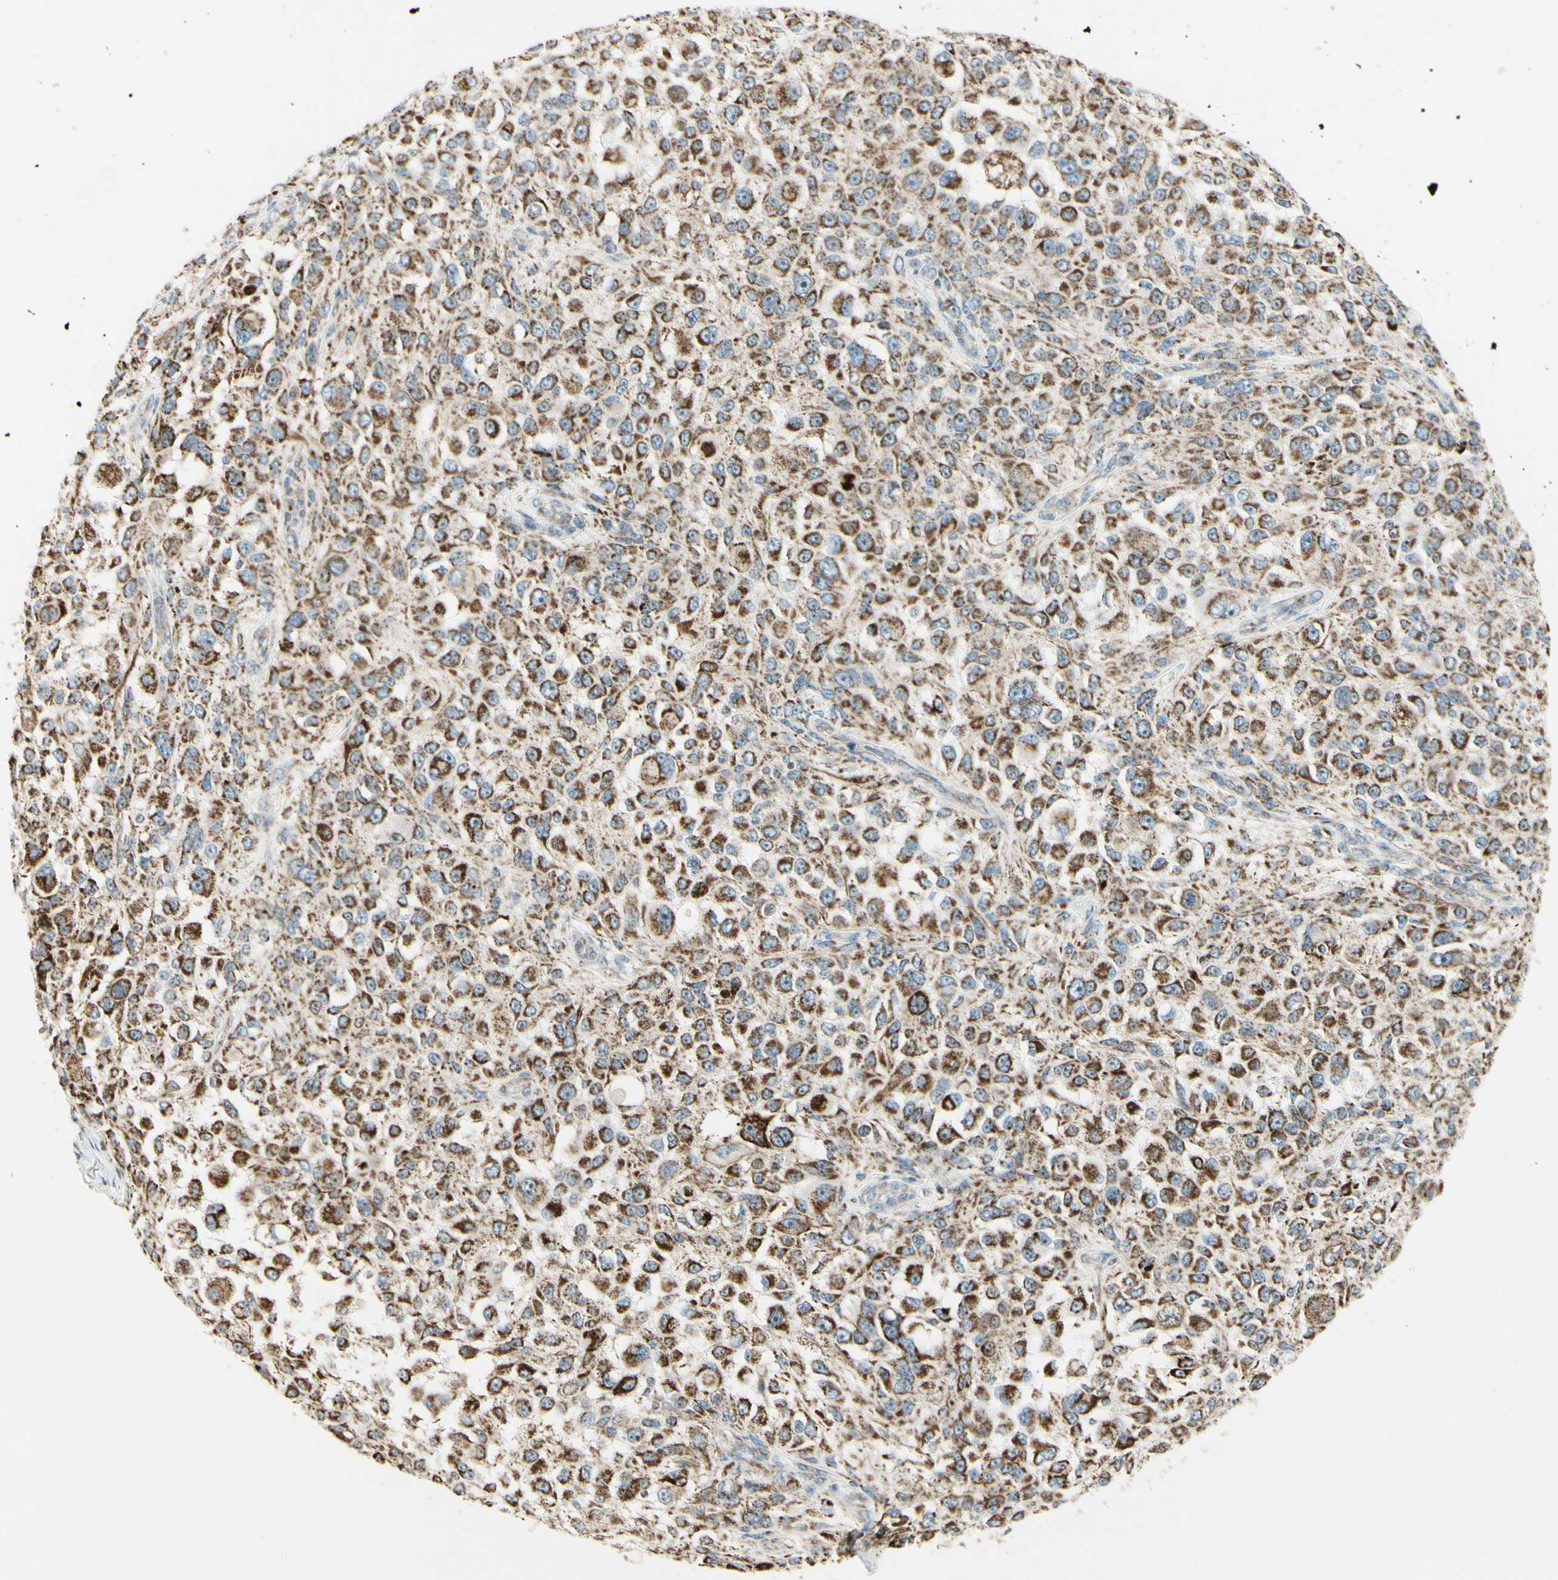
{"staining": {"intensity": "strong", "quantity": ">75%", "location": "cytoplasmic/membranous"}, "tissue": "melanoma", "cell_type": "Tumor cells", "image_type": "cancer", "snomed": [{"axis": "morphology", "description": "Necrosis, NOS"}, {"axis": "morphology", "description": "Malignant melanoma, NOS"}, {"axis": "topography", "description": "Skin"}], "caption": "This is a micrograph of IHC staining of malignant melanoma, which shows strong positivity in the cytoplasmic/membranous of tumor cells.", "gene": "ANKS6", "patient": {"sex": "female", "age": 87}}